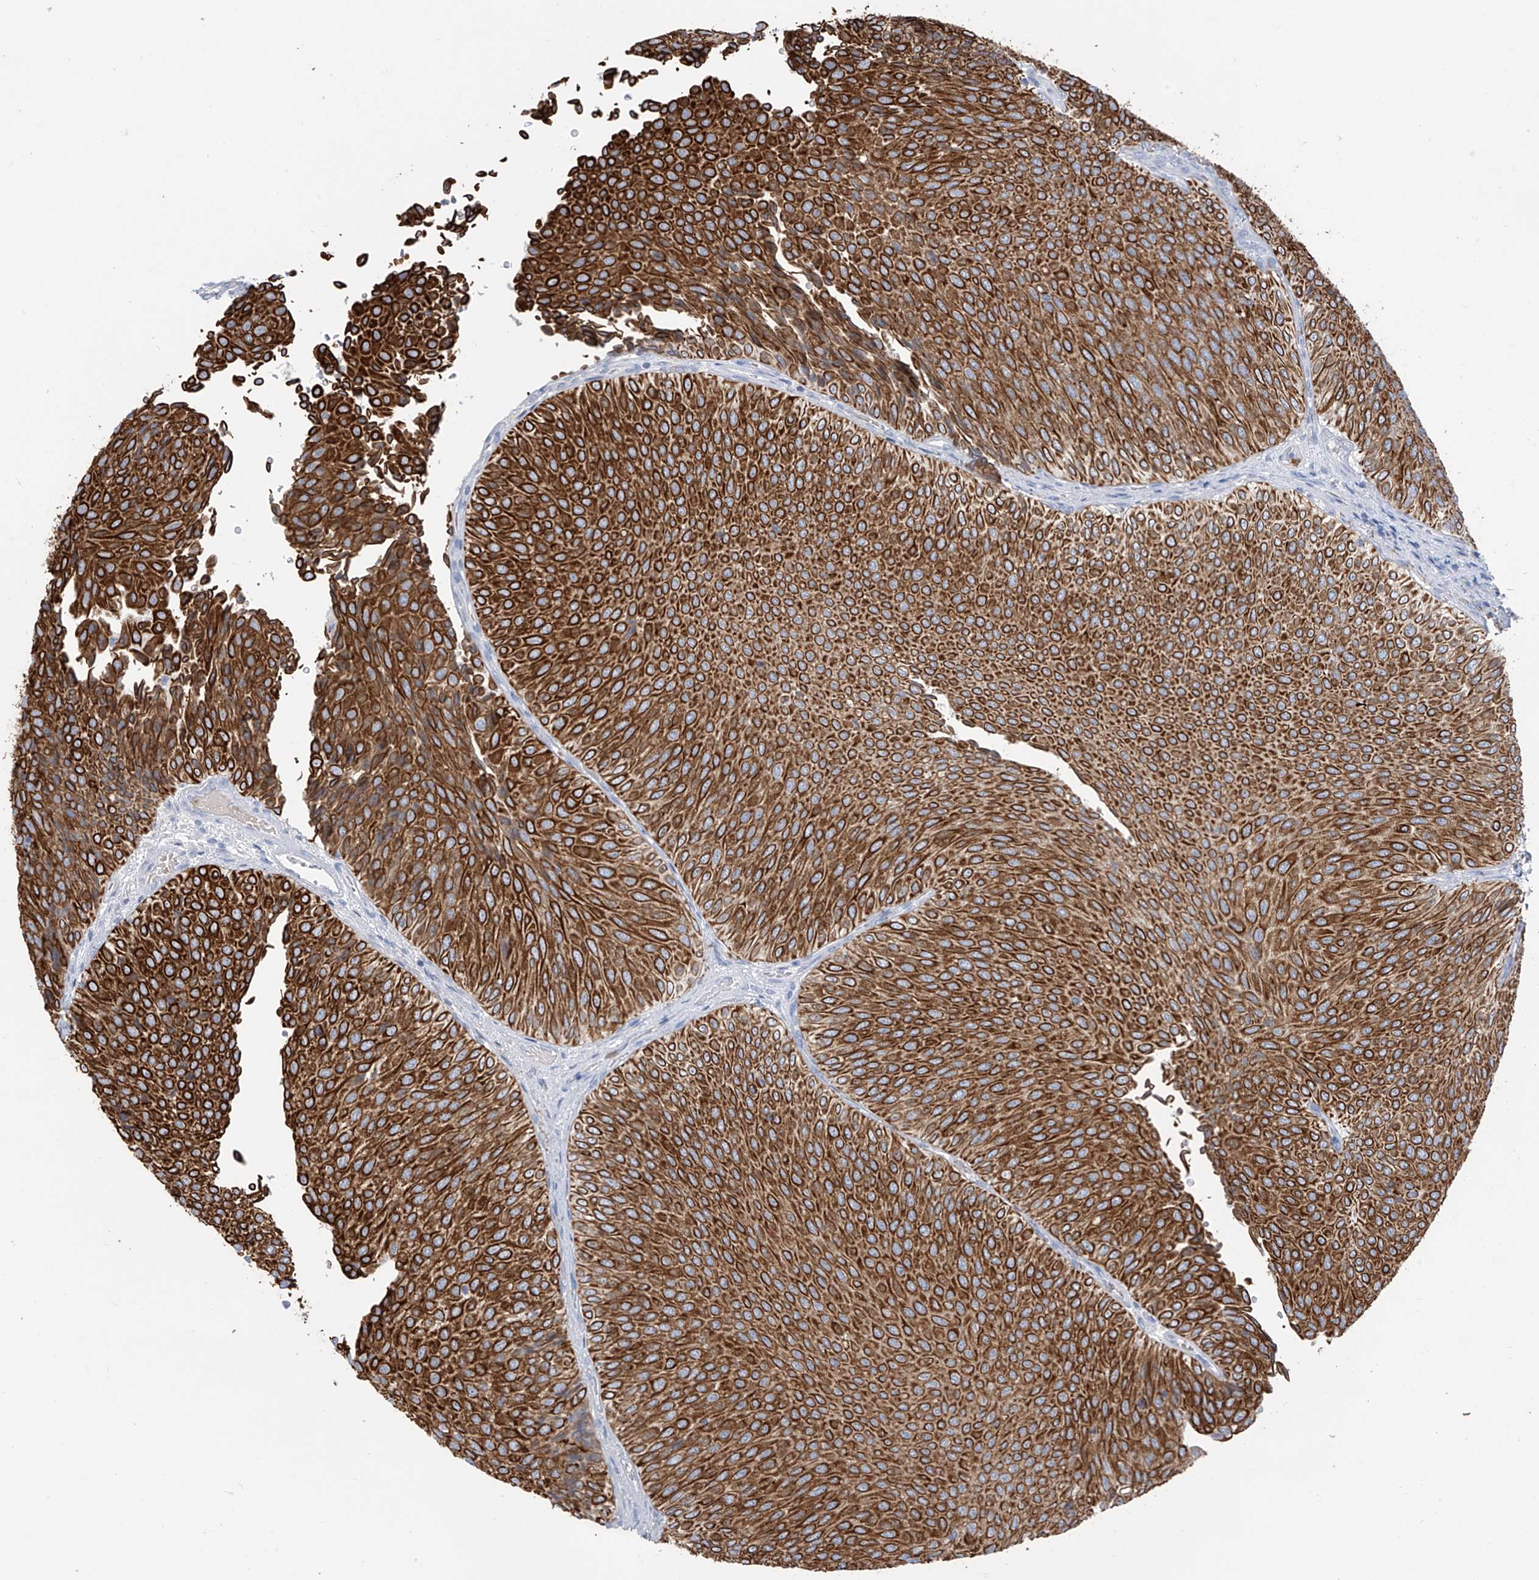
{"staining": {"intensity": "strong", "quantity": ">75%", "location": "cytoplasmic/membranous"}, "tissue": "urothelial cancer", "cell_type": "Tumor cells", "image_type": "cancer", "snomed": [{"axis": "morphology", "description": "Urothelial carcinoma, Low grade"}, {"axis": "topography", "description": "Urinary bladder"}], "caption": "Brown immunohistochemical staining in low-grade urothelial carcinoma exhibits strong cytoplasmic/membranous staining in approximately >75% of tumor cells.", "gene": "PAFAH1B3", "patient": {"sex": "male", "age": 78}}